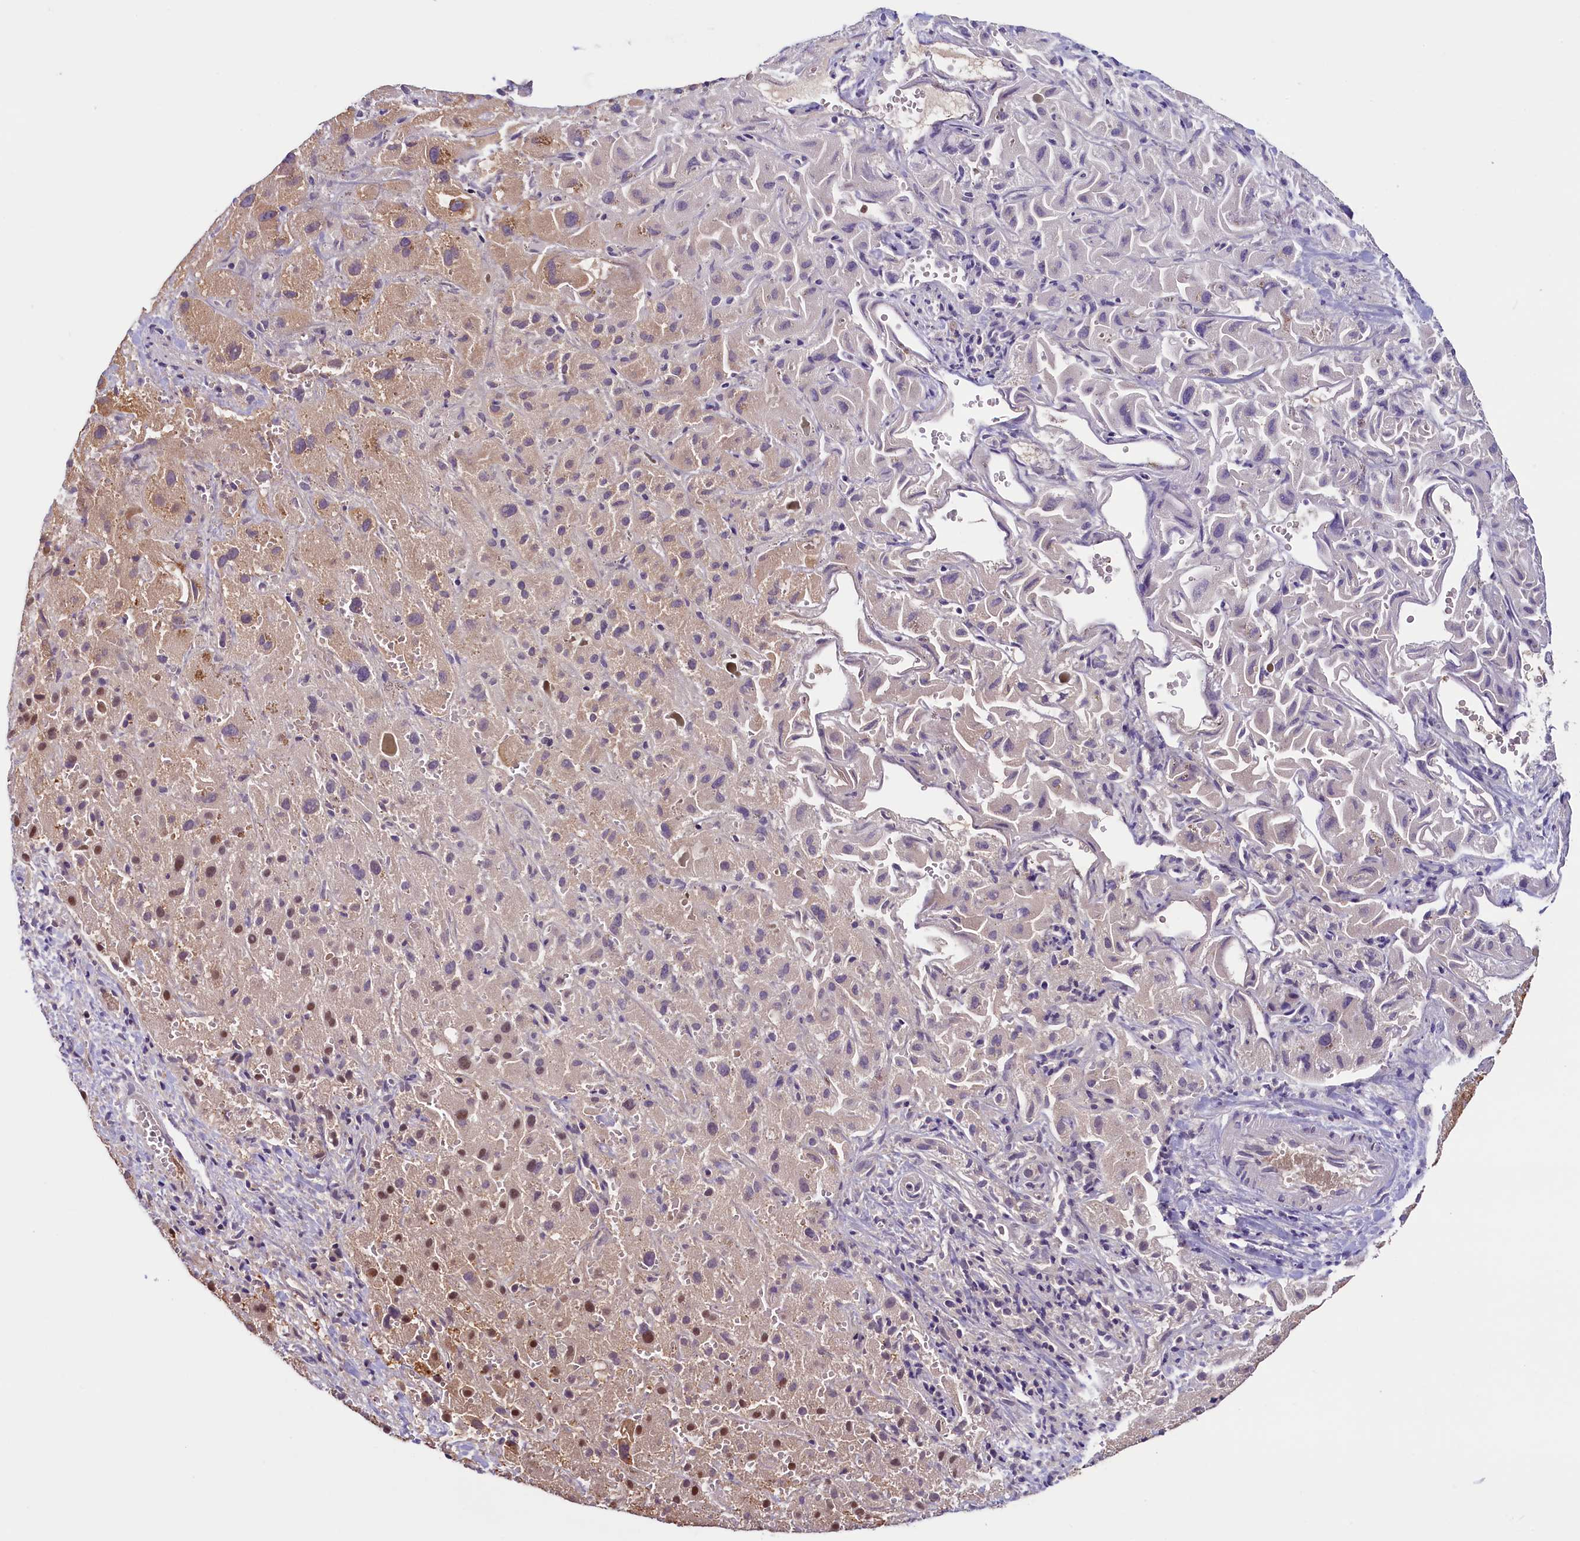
{"staining": {"intensity": "moderate", "quantity": "<25%", "location": "cytoplasmic/membranous,nuclear"}, "tissue": "liver cancer", "cell_type": "Tumor cells", "image_type": "cancer", "snomed": [{"axis": "morphology", "description": "Cholangiocarcinoma"}, {"axis": "topography", "description": "Liver"}], "caption": "There is low levels of moderate cytoplasmic/membranous and nuclear positivity in tumor cells of cholangiocarcinoma (liver), as demonstrated by immunohistochemical staining (brown color).", "gene": "SLC7A6OS", "patient": {"sex": "female", "age": 52}}